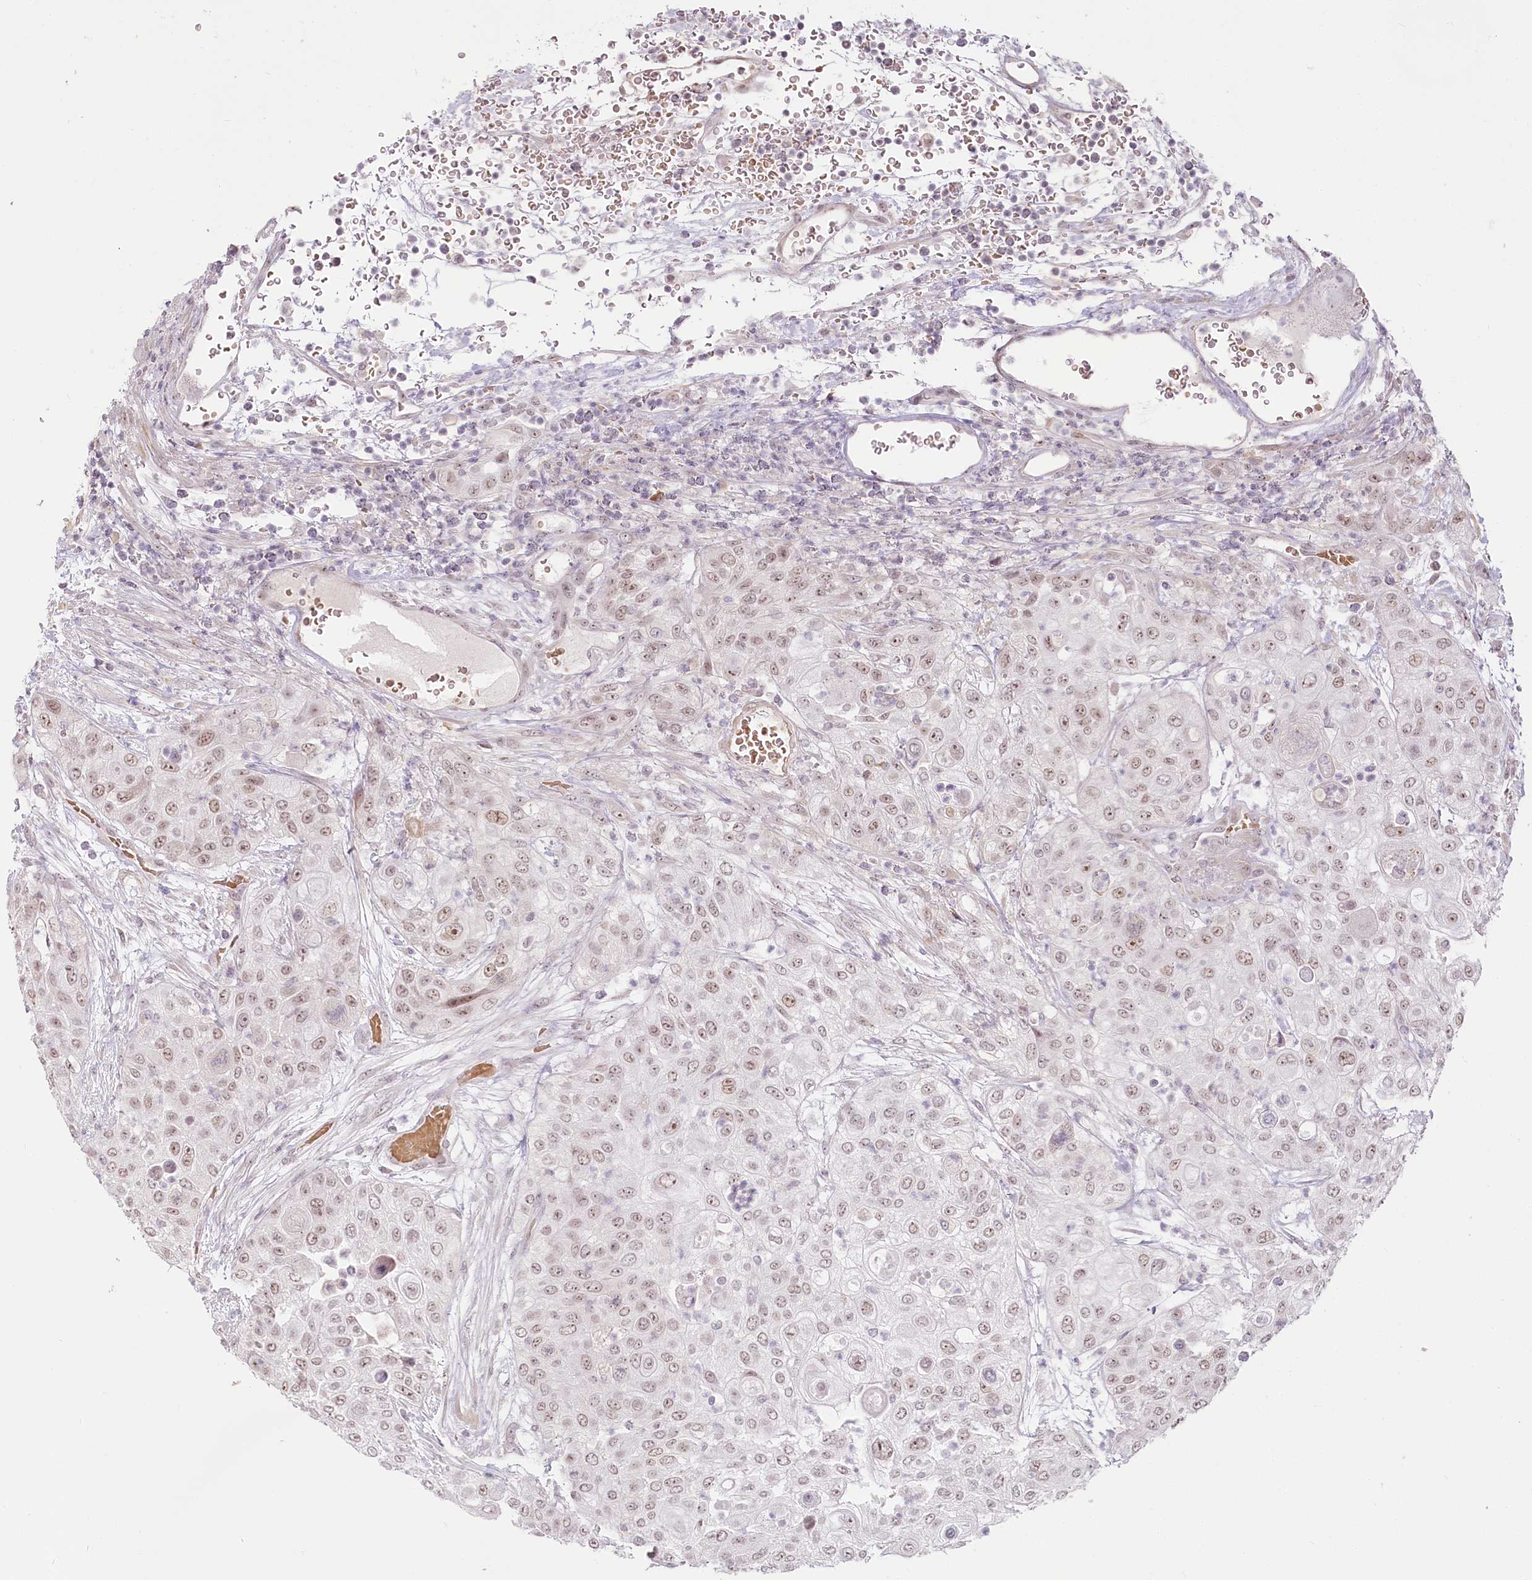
{"staining": {"intensity": "weak", "quantity": ">75%", "location": "nuclear"}, "tissue": "urothelial cancer", "cell_type": "Tumor cells", "image_type": "cancer", "snomed": [{"axis": "morphology", "description": "Urothelial carcinoma, High grade"}, {"axis": "topography", "description": "Urinary bladder"}], "caption": "Brown immunohistochemical staining in urothelial cancer displays weak nuclear positivity in approximately >75% of tumor cells.", "gene": "EXOSC7", "patient": {"sex": "female", "age": 79}}